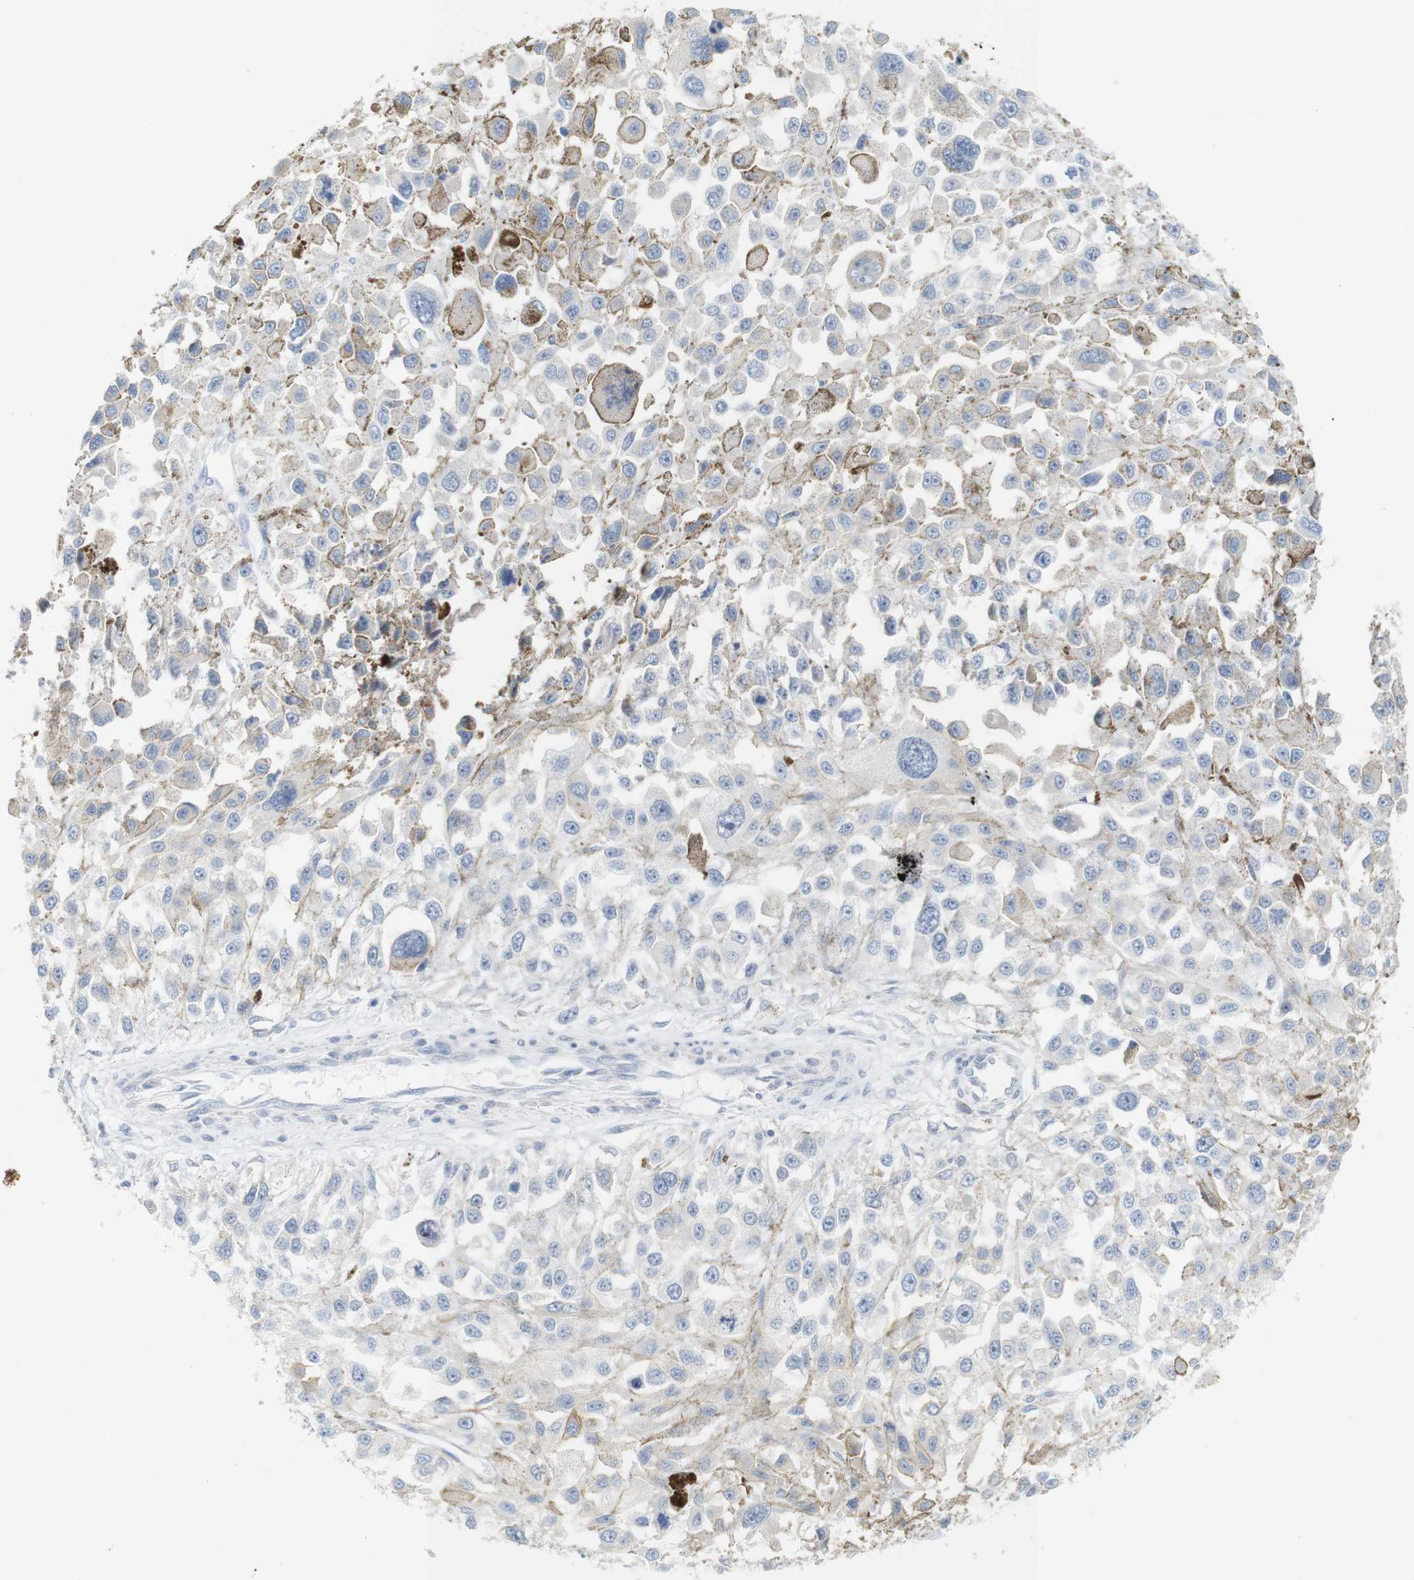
{"staining": {"intensity": "negative", "quantity": "none", "location": "none"}, "tissue": "melanoma", "cell_type": "Tumor cells", "image_type": "cancer", "snomed": [{"axis": "morphology", "description": "Malignant melanoma, Metastatic site"}, {"axis": "topography", "description": "Lymph node"}], "caption": "Immunohistochemical staining of malignant melanoma (metastatic site) displays no significant expression in tumor cells.", "gene": "RGS9", "patient": {"sex": "male", "age": 59}}